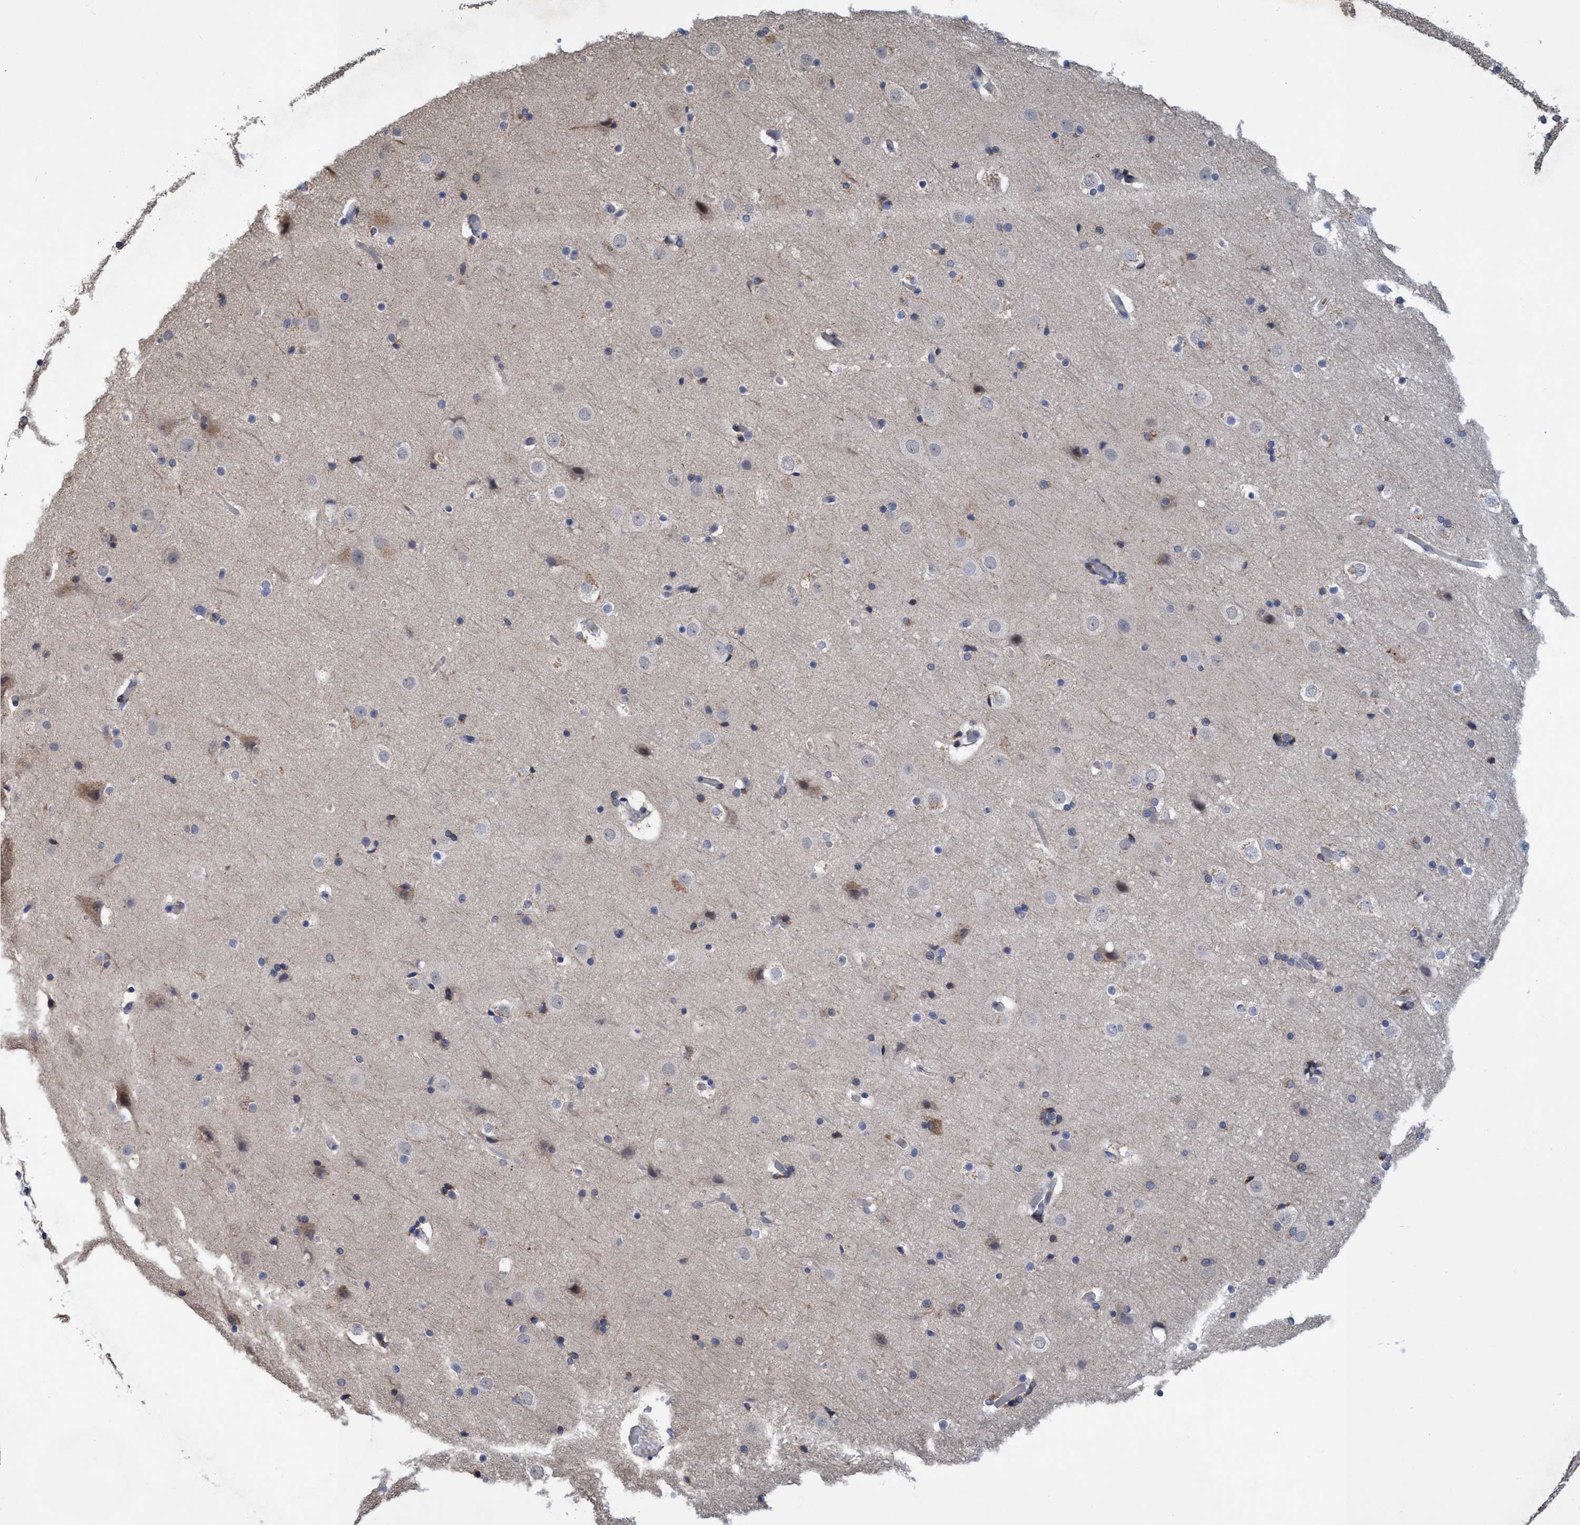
{"staining": {"intensity": "negative", "quantity": "none", "location": "none"}, "tissue": "cerebral cortex", "cell_type": "Endothelial cells", "image_type": "normal", "snomed": [{"axis": "morphology", "description": "Normal tissue, NOS"}, {"axis": "topography", "description": "Cerebral cortex"}], "caption": "Human cerebral cortex stained for a protein using IHC demonstrates no positivity in endothelial cells.", "gene": "SEMA4D", "patient": {"sex": "male", "age": 57}}